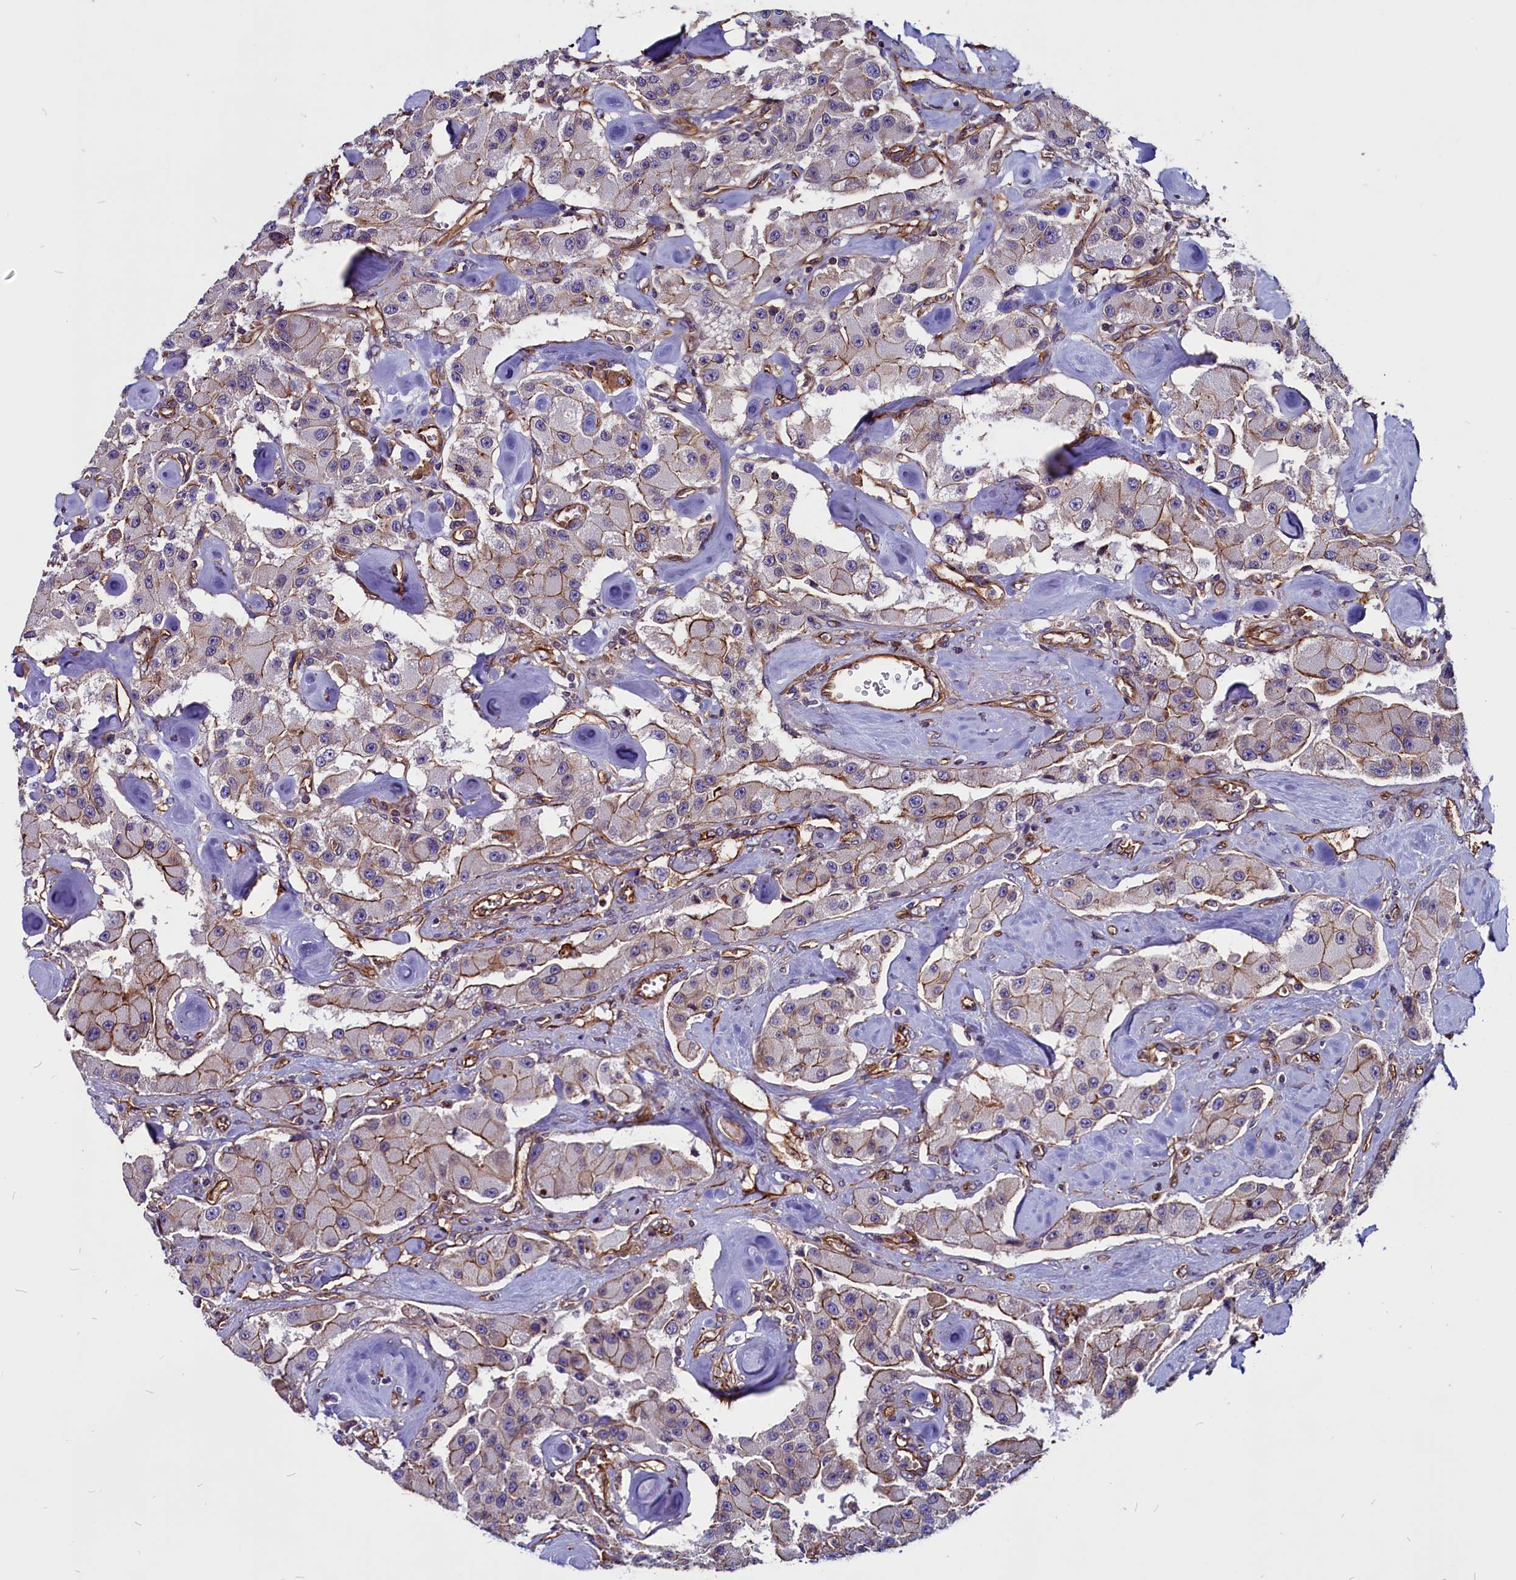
{"staining": {"intensity": "moderate", "quantity": "<25%", "location": "cytoplasmic/membranous"}, "tissue": "carcinoid", "cell_type": "Tumor cells", "image_type": "cancer", "snomed": [{"axis": "morphology", "description": "Carcinoid, malignant, NOS"}, {"axis": "topography", "description": "Pancreas"}], "caption": "This histopathology image shows carcinoid stained with immunohistochemistry (IHC) to label a protein in brown. The cytoplasmic/membranous of tumor cells show moderate positivity for the protein. Nuclei are counter-stained blue.", "gene": "ZNF749", "patient": {"sex": "male", "age": 41}}